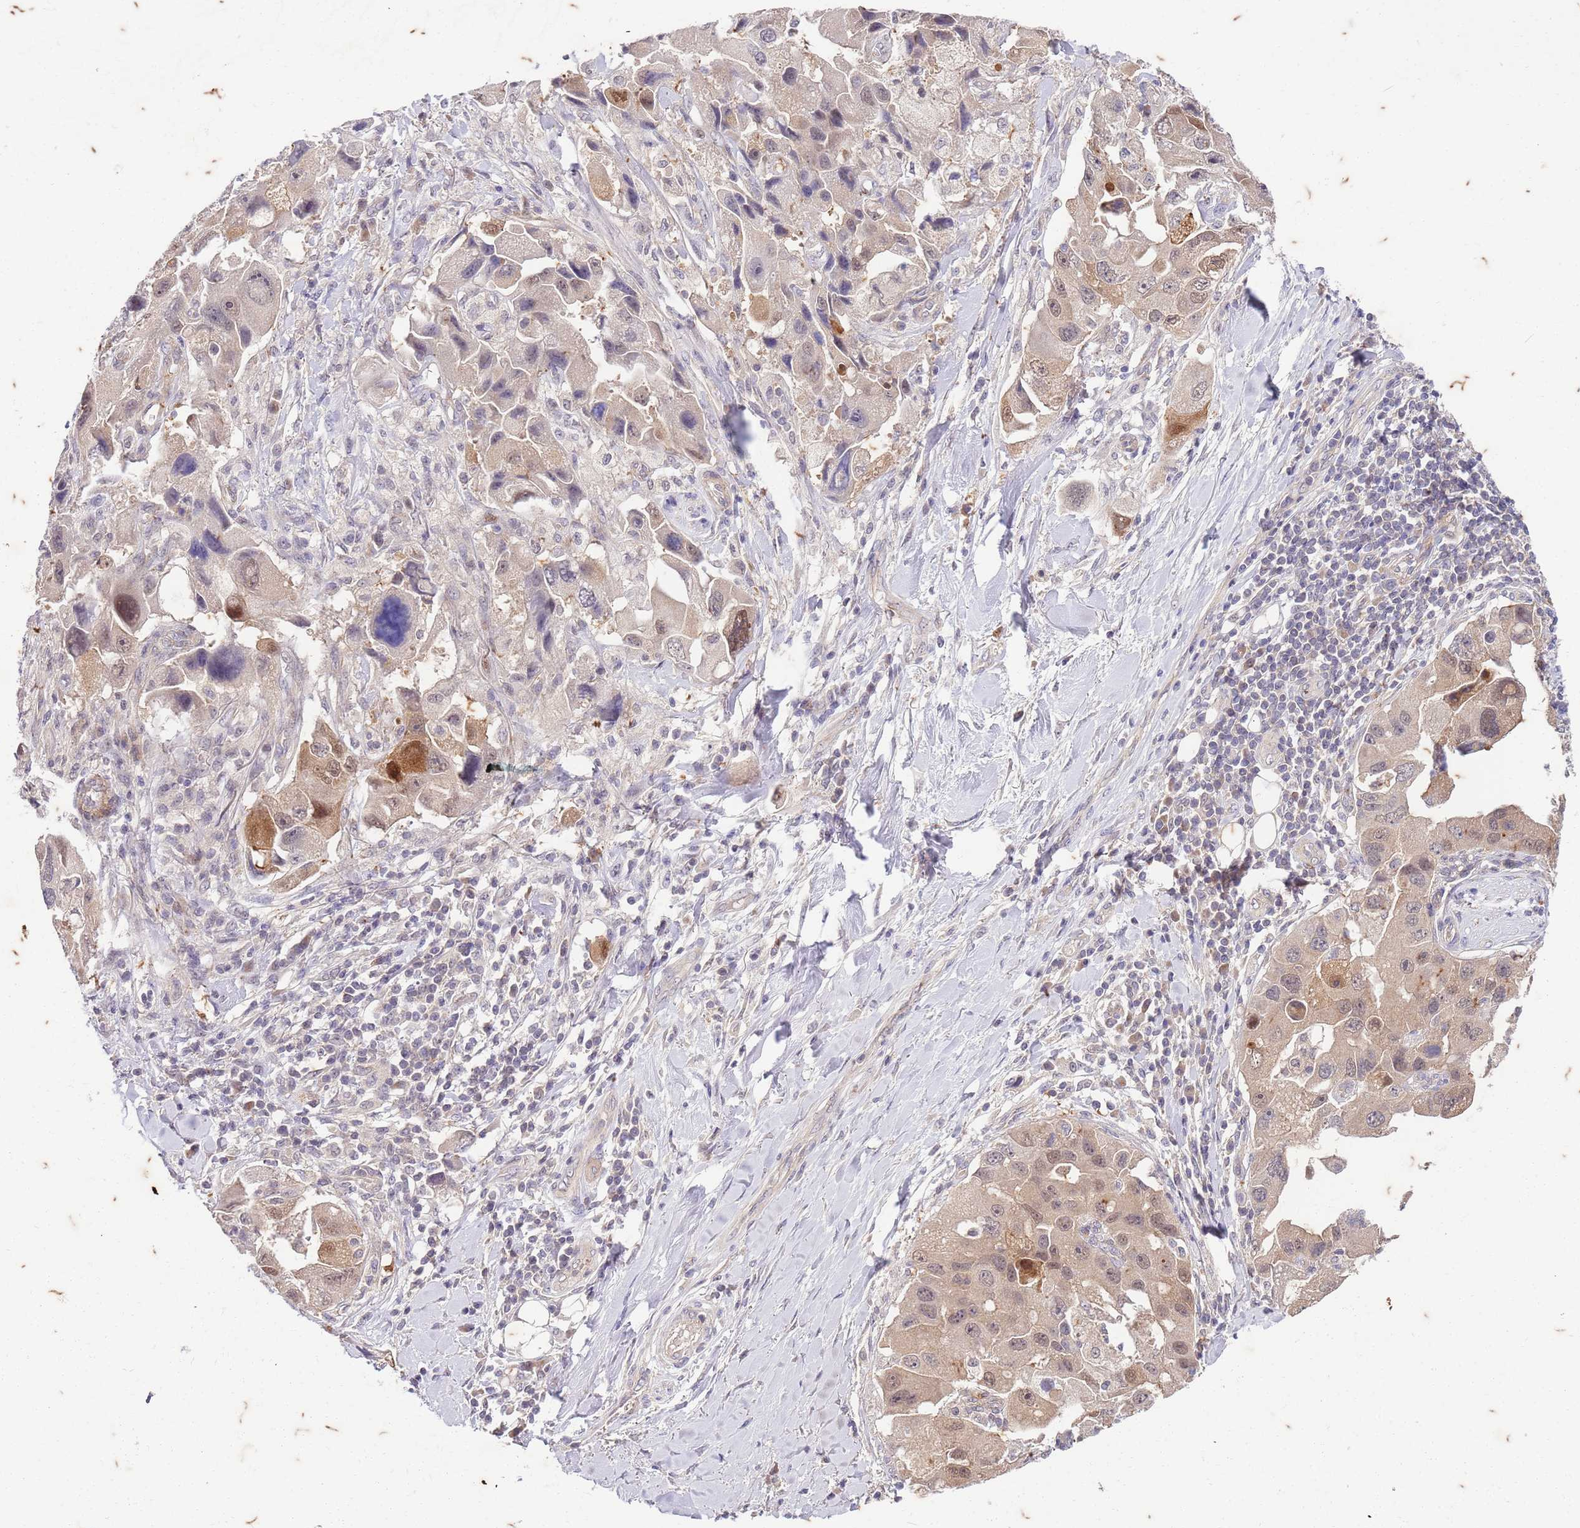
{"staining": {"intensity": "weak", "quantity": "25%-75%", "location": "cytoplasmic/membranous,nuclear"}, "tissue": "lung cancer", "cell_type": "Tumor cells", "image_type": "cancer", "snomed": [{"axis": "morphology", "description": "Adenocarcinoma, NOS"}, {"axis": "topography", "description": "Lung"}], "caption": "The histopathology image reveals immunohistochemical staining of adenocarcinoma (lung). There is weak cytoplasmic/membranous and nuclear positivity is appreciated in approximately 25%-75% of tumor cells.", "gene": "RAPGEF3", "patient": {"sex": "female", "age": 54}}